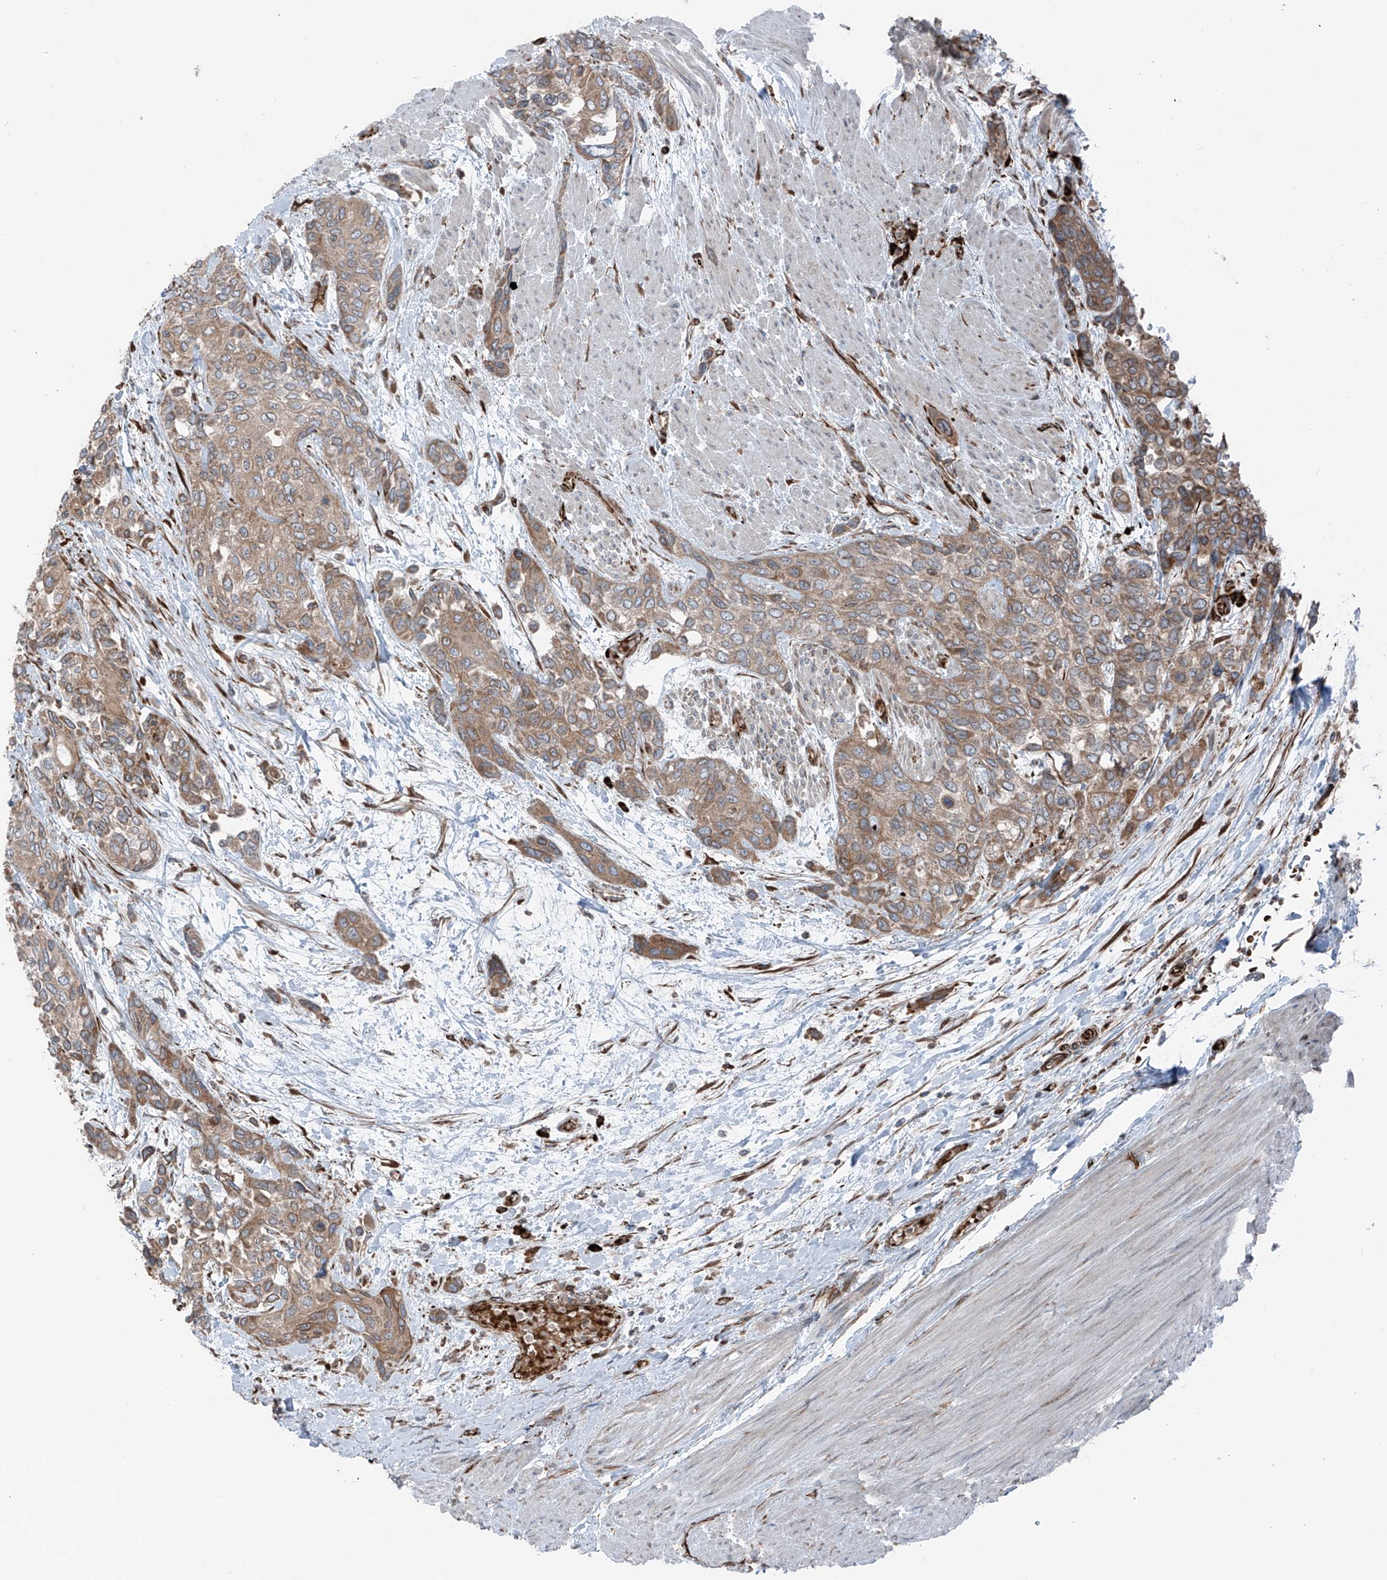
{"staining": {"intensity": "moderate", "quantity": ">75%", "location": "cytoplasmic/membranous"}, "tissue": "urothelial cancer", "cell_type": "Tumor cells", "image_type": "cancer", "snomed": [{"axis": "morphology", "description": "Normal tissue, NOS"}, {"axis": "morphology", "description": "Urothelial carcinoma, High grade"}, {"axis": "topography", "description": "Vascular tissue"}, {"axis": "topography", "description": "Urinary bladder"}], "caption": "A brown stain highlights moderate cytoplasmic/membranous expression of a protein in urothelial cancer tumor cells.", "gene": "ERLEC1", "patient": {"sex": "female", "age": 56}}